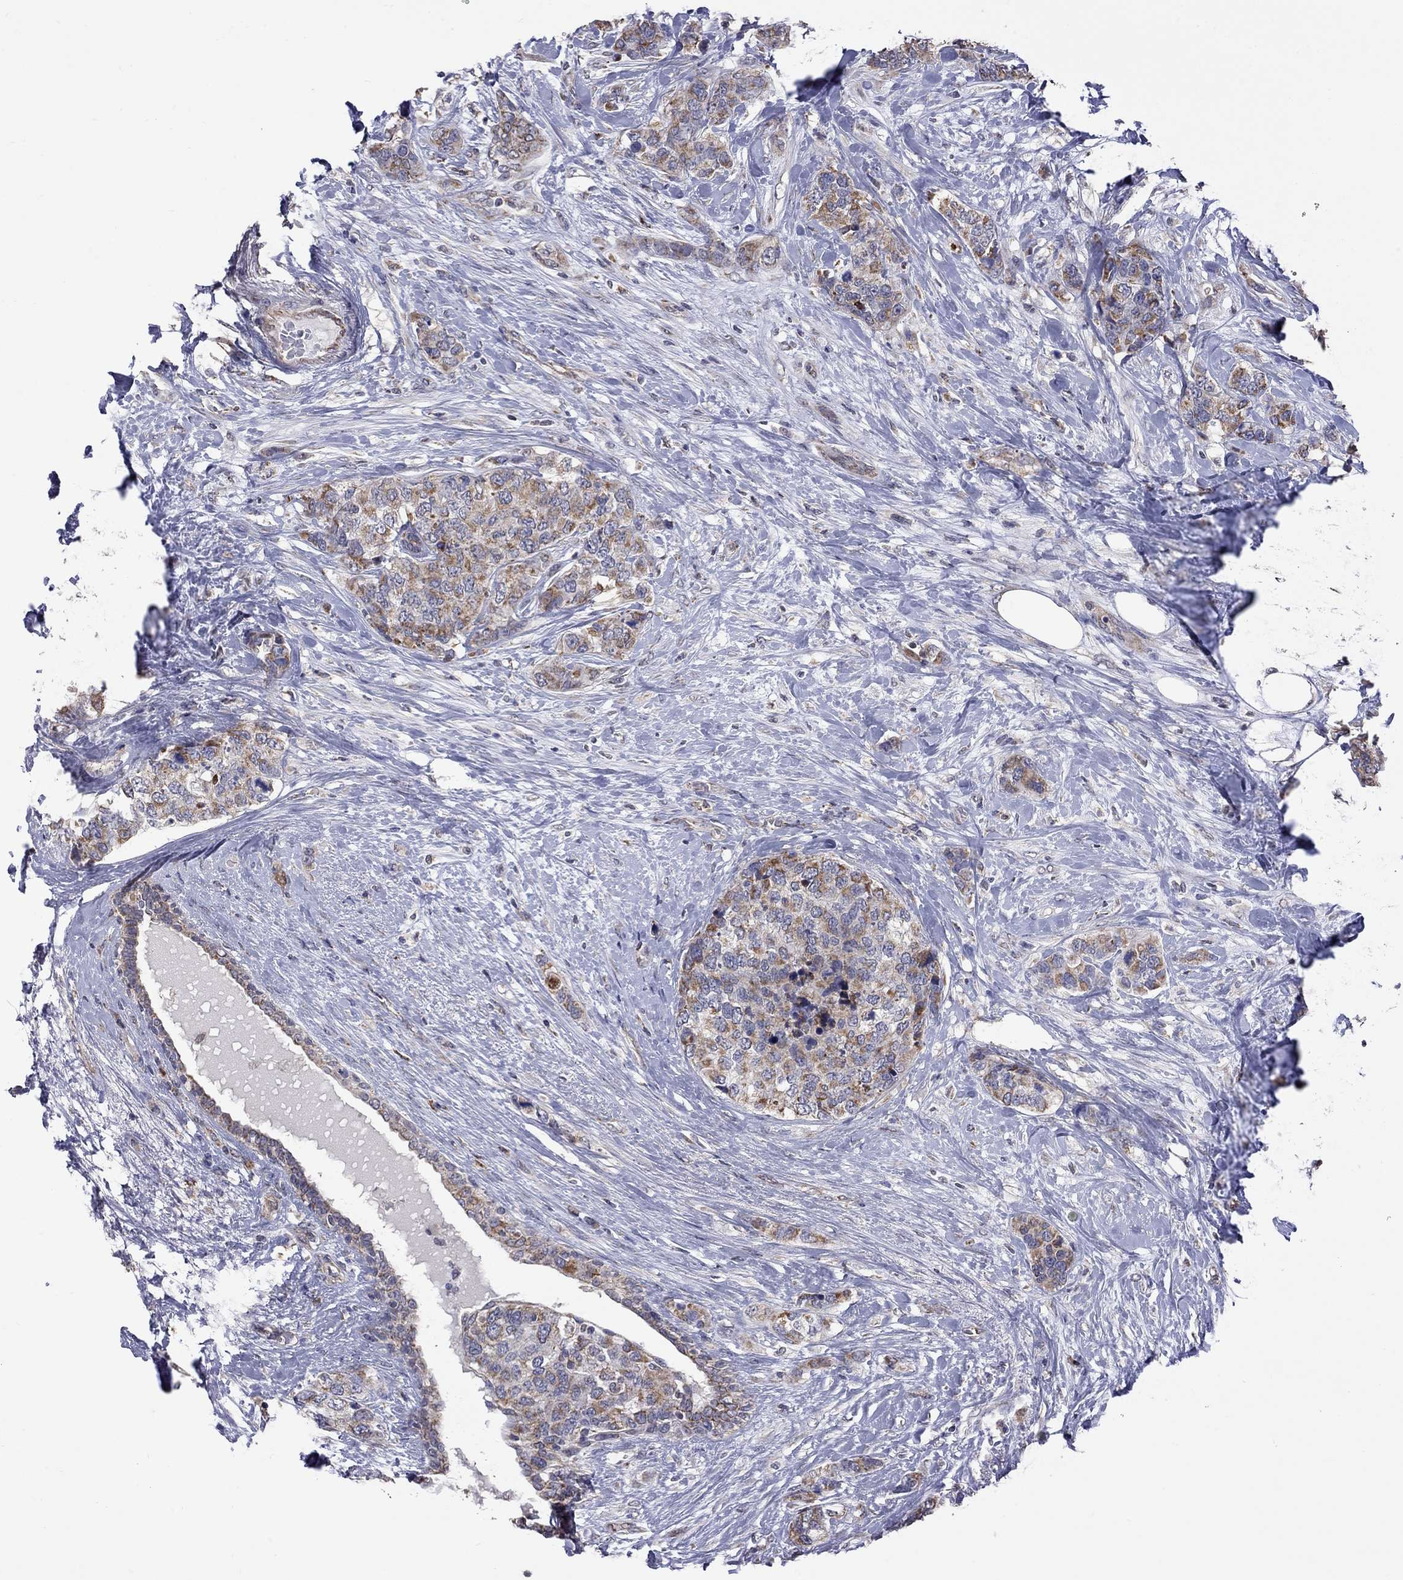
{"staining": {"intensity": "moderate", "quantity": ">75%", "location": "cytoplasmic/membranous"}, "tissue": "breast cancer", "cell_type": "Tumor cells", "image_type": "cancer", "snomed": [{"axis": "morphology", "description": "Lobular carcinoma"}, {"axis": "topography", "description": "Breast"}], "caption": "Tumor cells display moderate cytoplasmic/membranous expression in approximately >75% of cells in breast lobular carcinoma.", "gene": "NDUFB1", "patient": {"sex": "female", "age": 59}}